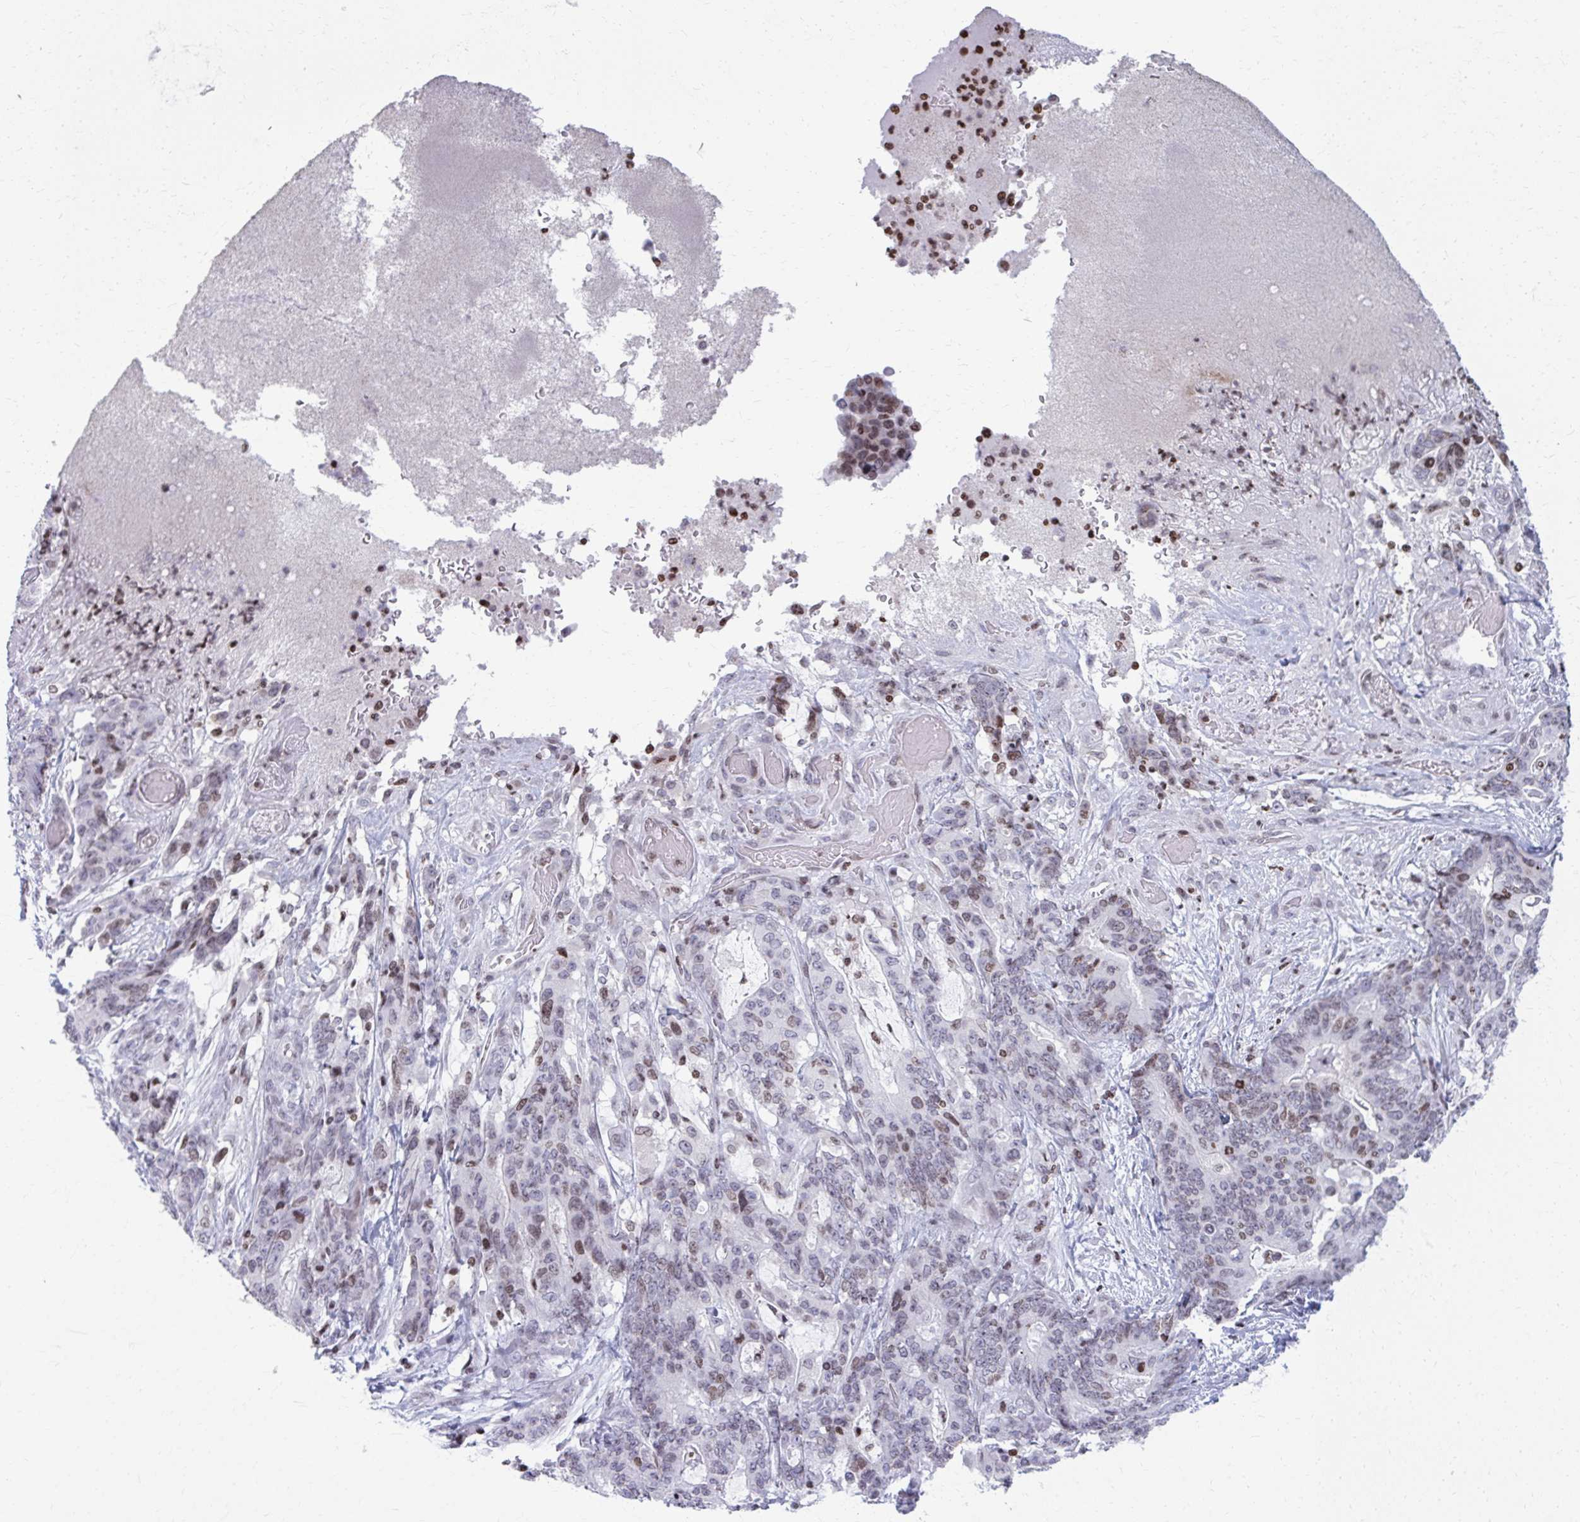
{"staining": {"intensity": "weak", "quantity": "25%-75%", "location": "nuclear"}, "tissue": "stomach cancer", "cell_type": "Tumor cells", "image_type": "cancer", "snomed": [{"axis": "morphology", "description": "Normal tissue, NOS"}, {"axis": "morphology", "description": "Adenocarcinoma, NOS"}, {"axis": "topography", "description": "Stomach"}], "caption": "High-power microscopy captured an immunohistochemistry micrograph of adenocarcinoma (stomach), revealing weak nuclear staining in about 25%-75% of tumor cells.", "gene": "AP5M1", "patient": {"sex": "female", "age": 64}}